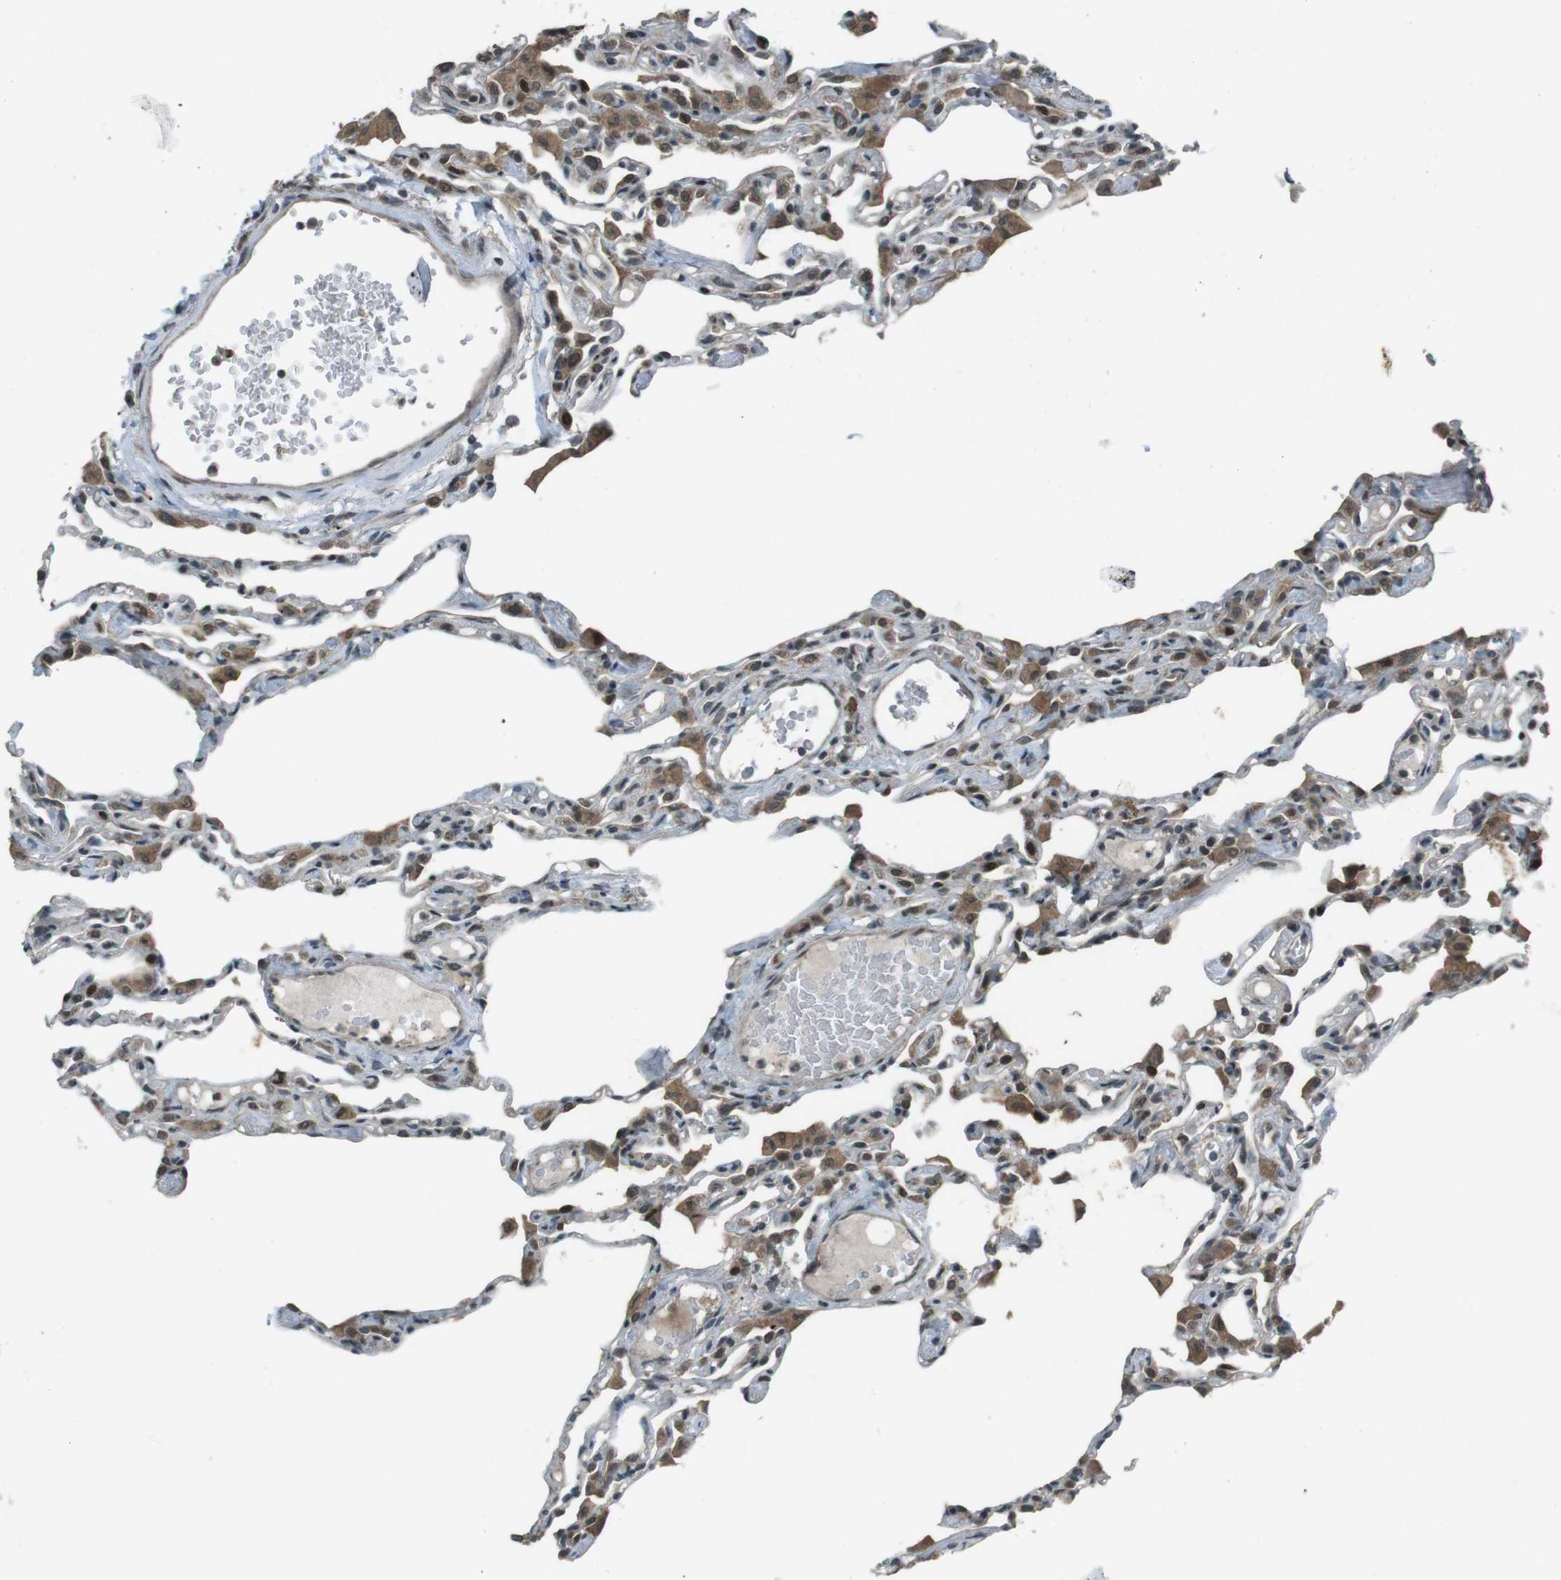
{"staining": {"intensity": "moderate", "quantity": "25%-75%", "location": "nuclear"}, "tissue": "lung", "cell_type": "Alveolar cells", "image_type": "normal", "snomed": [{"axis": "morphology", "description": "Normal tissue, NOS"}, {"axis": "topography", "description": "Lung"}], "caption": "Alveolar cells display medium levels of moderate nuclear positivity in about 25%-75% of cells in benign lung.", "gene": "SLITRK5", "patient": {"sex": "female", "age": 49}}